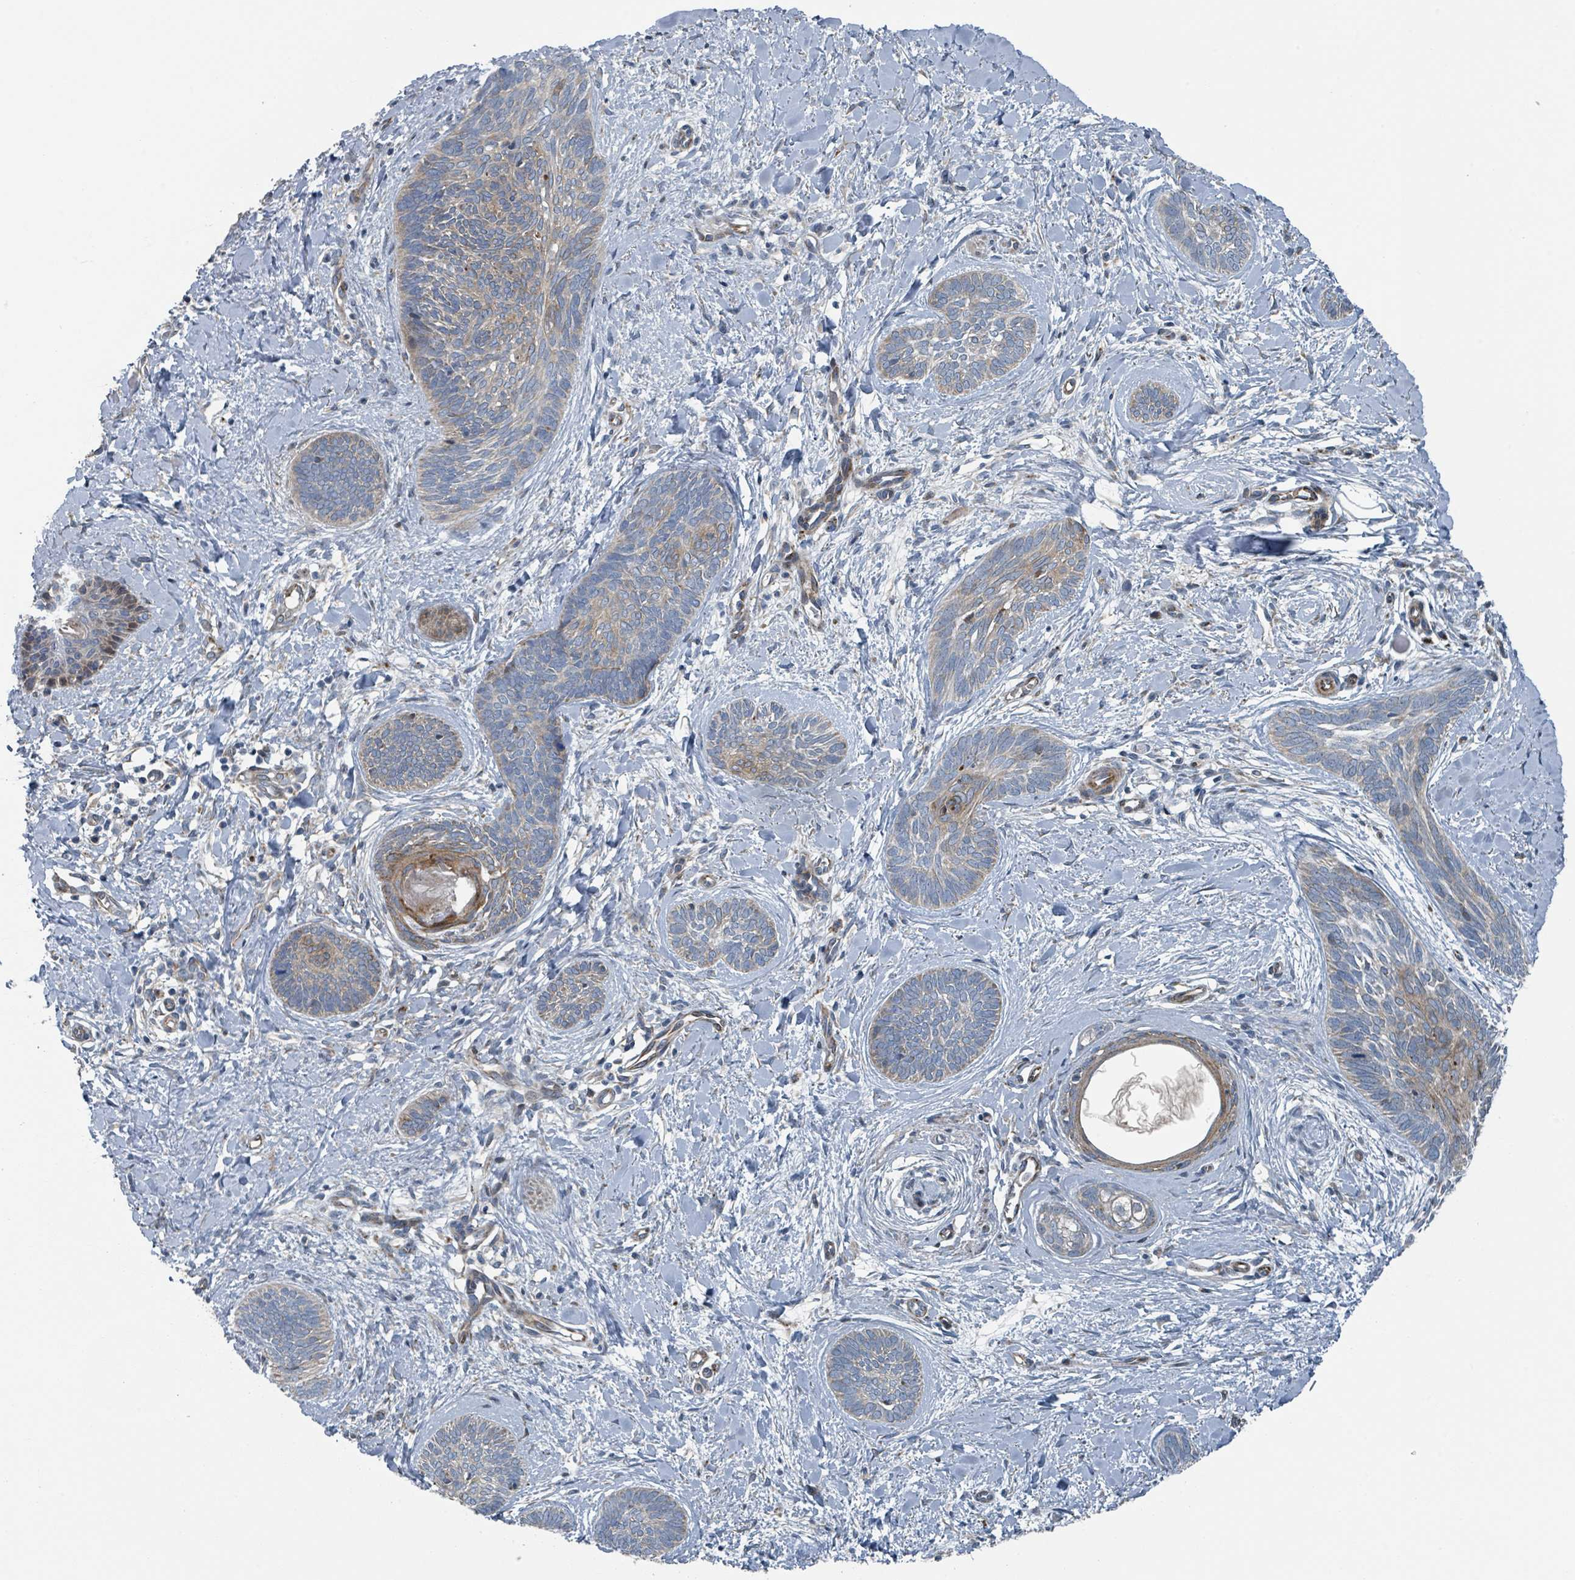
{"staining": {"intensity": "moderate", "quantity": "25%-75%", "location": "cytoplasmic/membranous"}, "tissue": "skin cancer", "cell_type": "Tumor cells", "image_type": "cancer", "snomed": [{"axis": "morphology", "description": "Basal cell carcinoma"}, {"axis": "topography", "description": "Skin"}], "caption": "Protein analysis of skin cancer tissue shows moderate cytoplasmic/membranous expression in approximately 25%-75% of tumor cells.", "gene": "DIPK2A", "patient": {"sex": "female", "age": 81}}